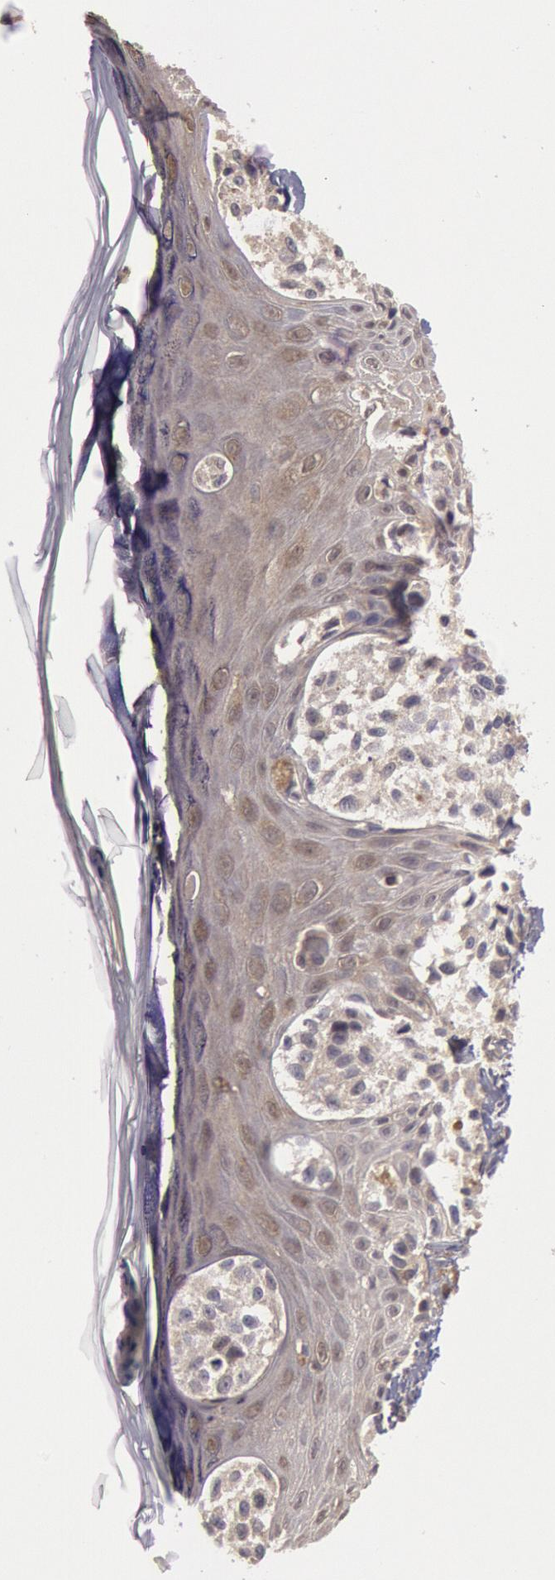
{"staining": {"intensity": "weak", "quantity": ">75%", "location": "cytoplasmic/membranous"}, "tissue": "melanoma", "cell_type": "Tumor cells", "image_type": "cancer", "snomed": [{"axis": "morphology", "description": "Malignant melanoma, NOS"}, {"axis": "topography", "description": "Skin"}], "caption": "High-magnification brightfield microscopy of malignant melanoma stained with DAB (brown) and counterstained with hematoxylin (blue). tumor cells exhibit weak cytoplasmic/membranous staining is seen in about>75% of cells.", "gene": "MPST", "patient": {"sex": "male", "age": 57}}